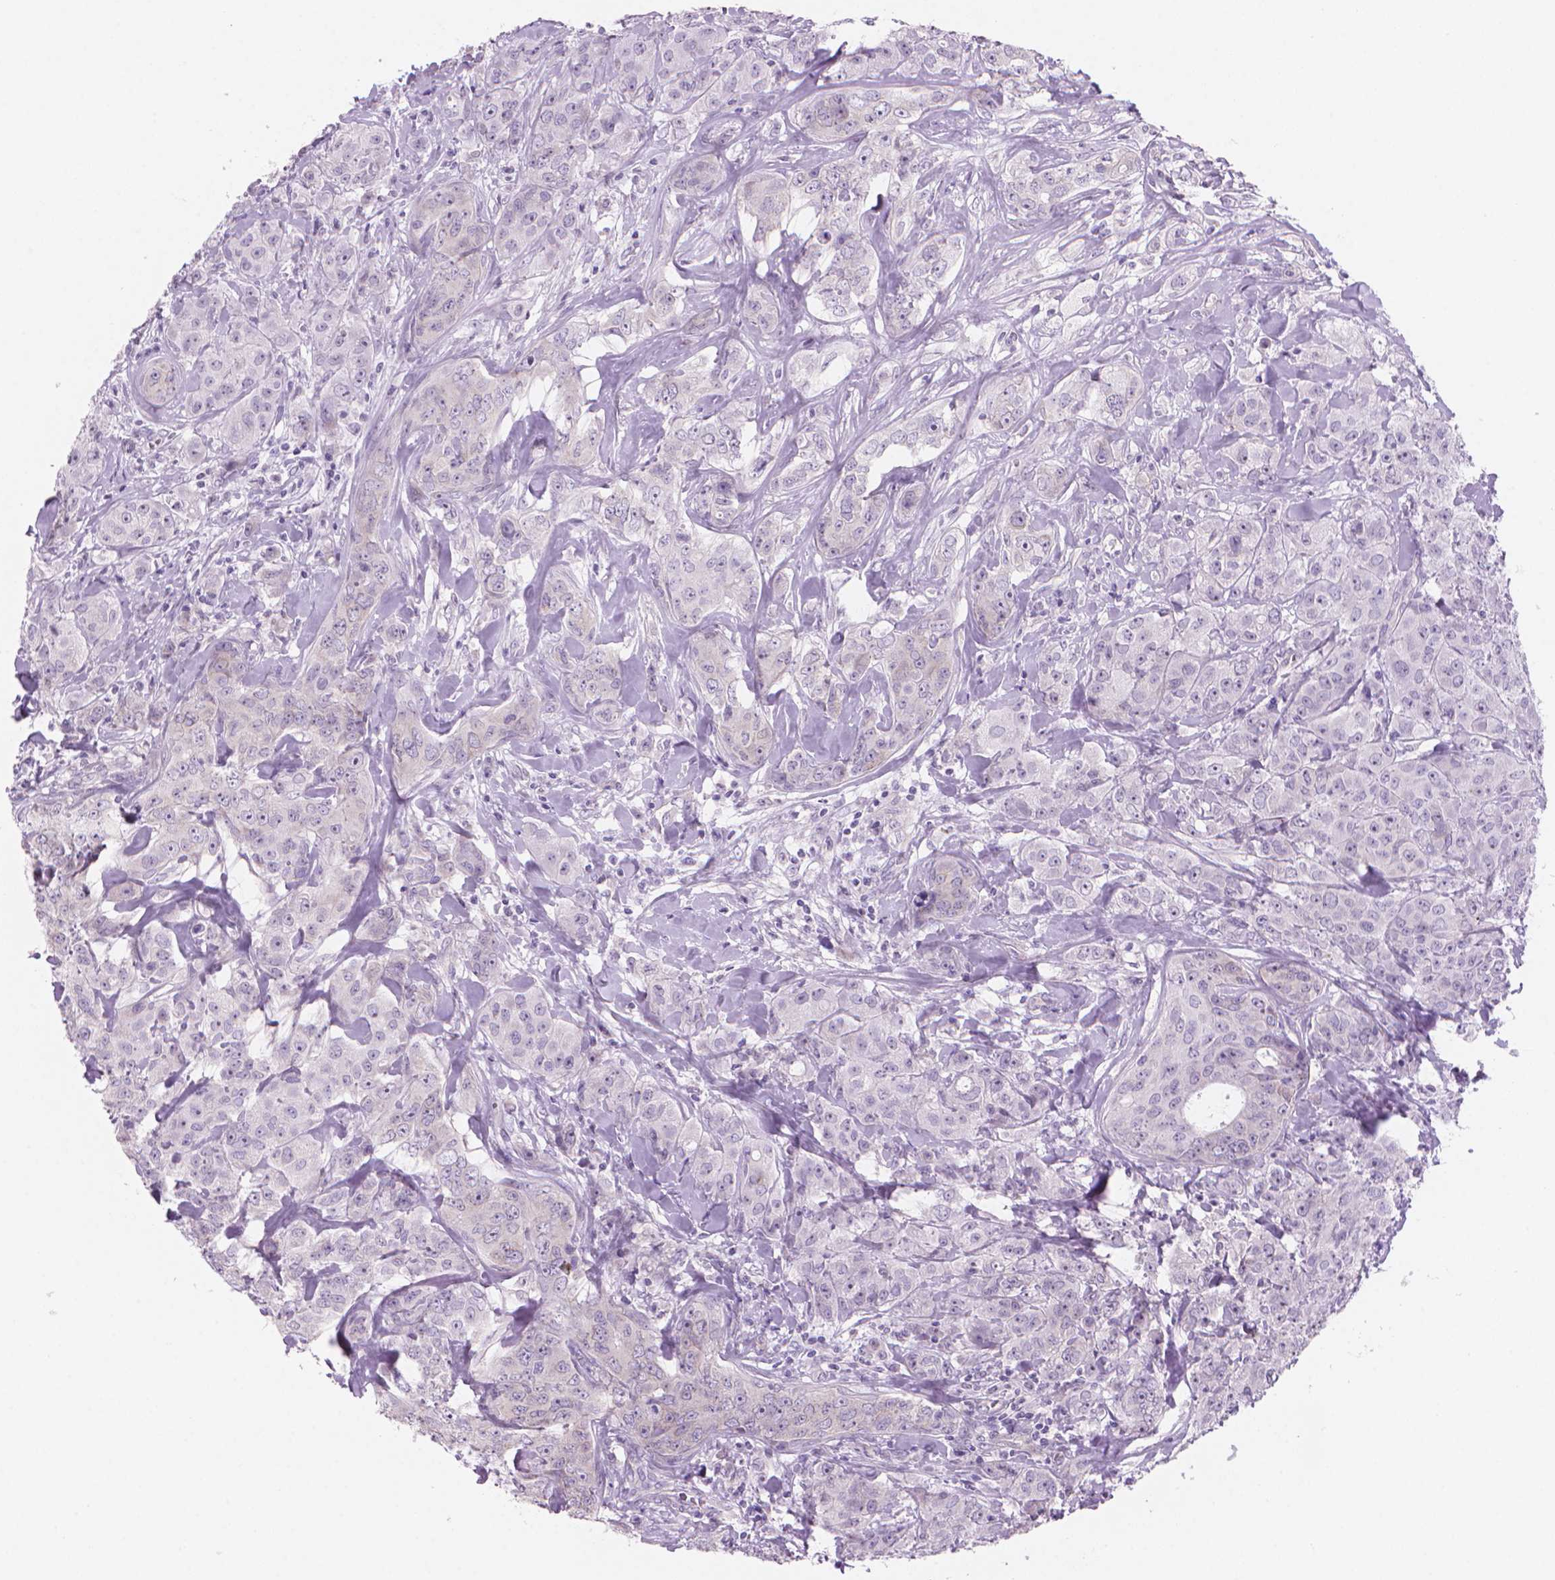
{"staining": {"intensity": "negative", "quantity": "none", "location": "none"}, "tissue": "breast cancer", "cell_type": "Tumor cells", "image_type": "cancer", "snomed": [{"axis": "morphology", "description": "Duct carcinoma"}, {"axis": "topography", "description": "Breast"}], "caption": "Immunohistochemical staining of breast infiltrating ductal carcinoma displays no significant positivity in tumor cells. (Stains: DAB immunohistochemistry with hematoxylin counter stain, Microscopy: brightfield microscopy at high magnification).", "gene": "ENSG00000187186", "patient": {"sex": "female", "age": 43}}